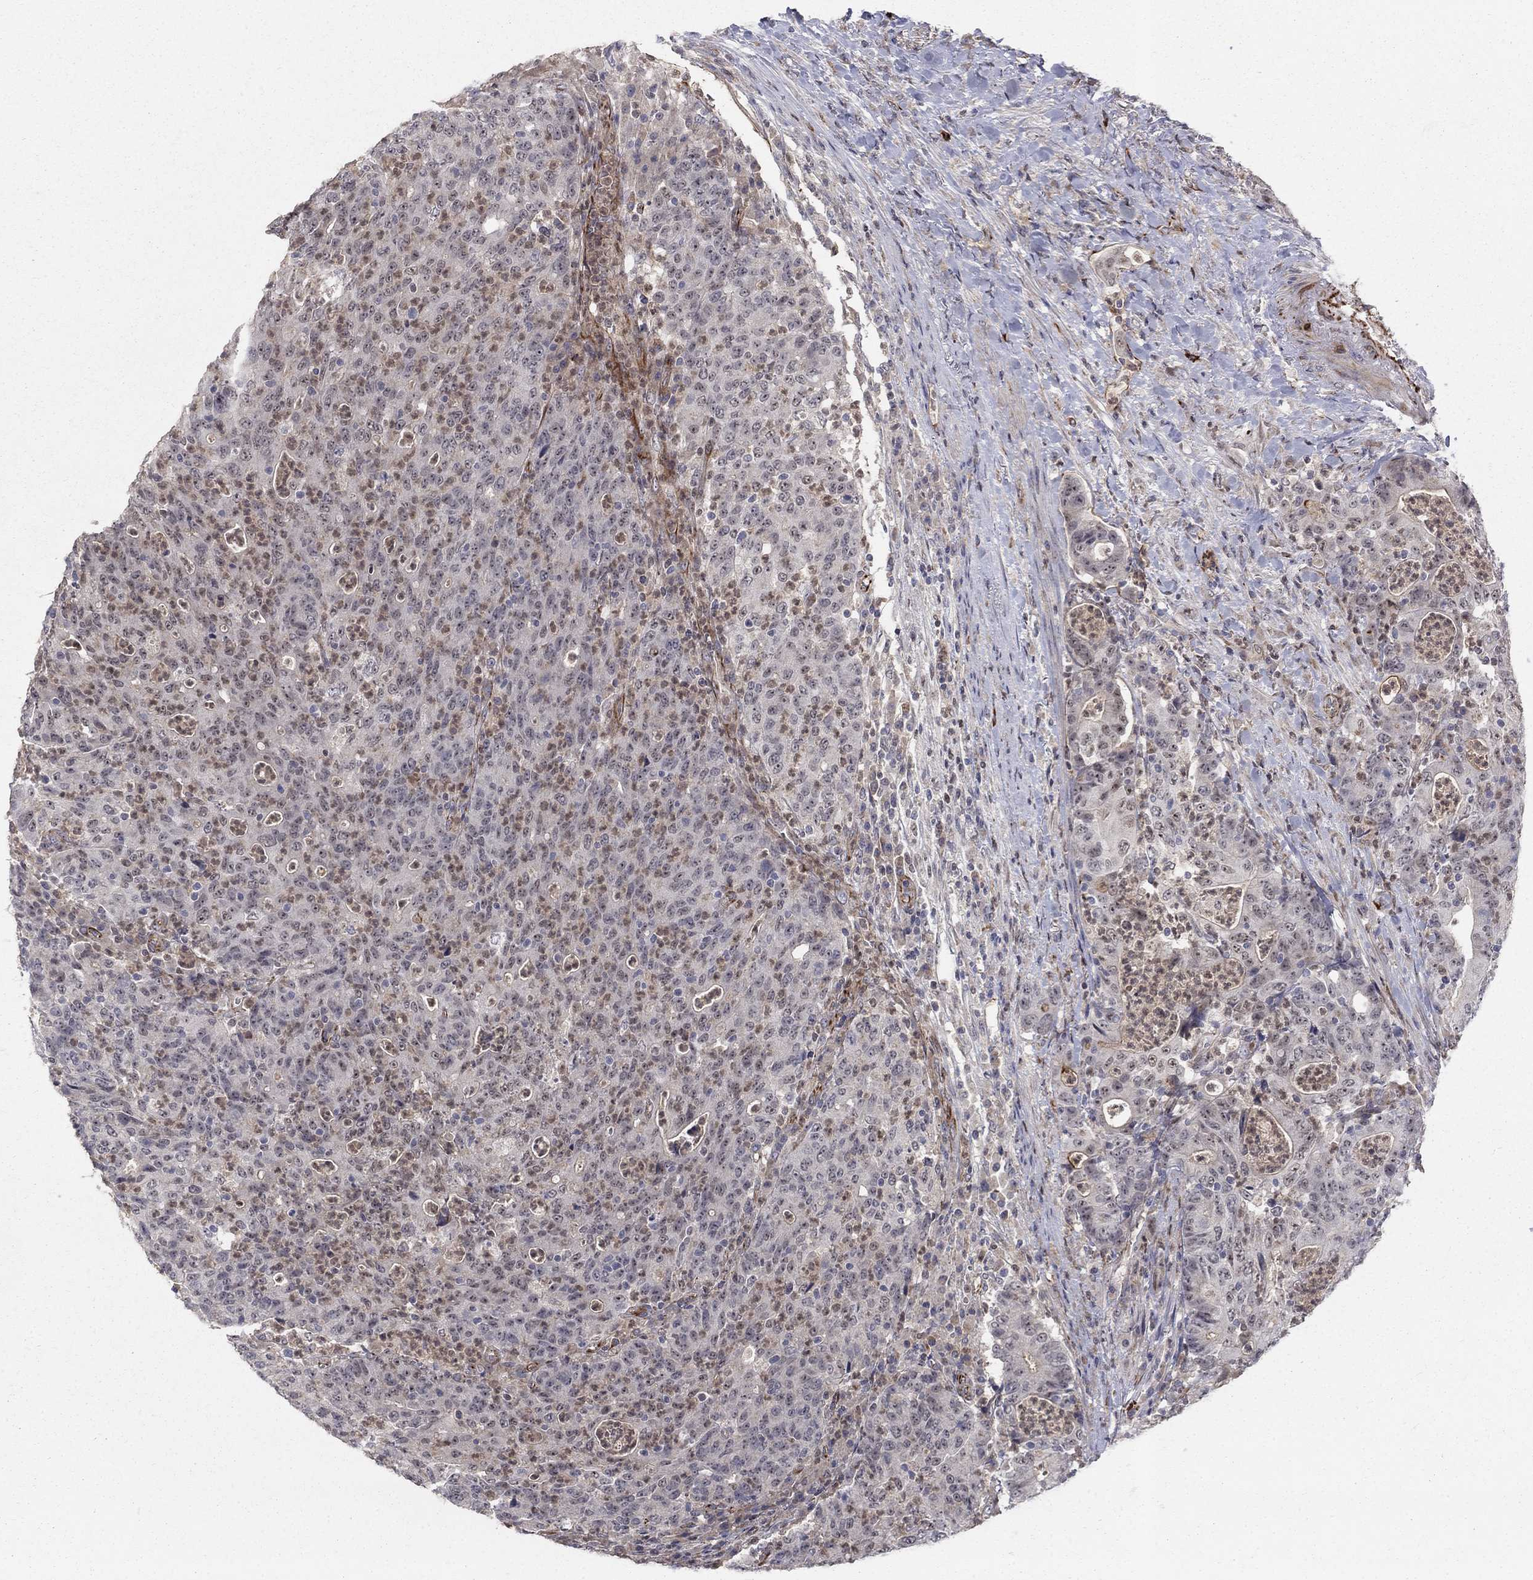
{"staining": {"intensity": "negative", "quantity": "none", "location": "none"}, "tissue": "colorectal cancer", "cell_type": "Tumor cells", "image_type": "cancer", "snomed": [{"axis": "morphology", "description": "Adenocarcinoma, NOS"}, {"axis": "topography", "description": "Colon"}], "caption": "An IHC image of adenocarcinoma (colorectal) is shown. There is no staining in tumor cells of adenocarcinoma (colorectal).", "gene": "MSRA", "patient": {"sex": "male", "age": 70}}